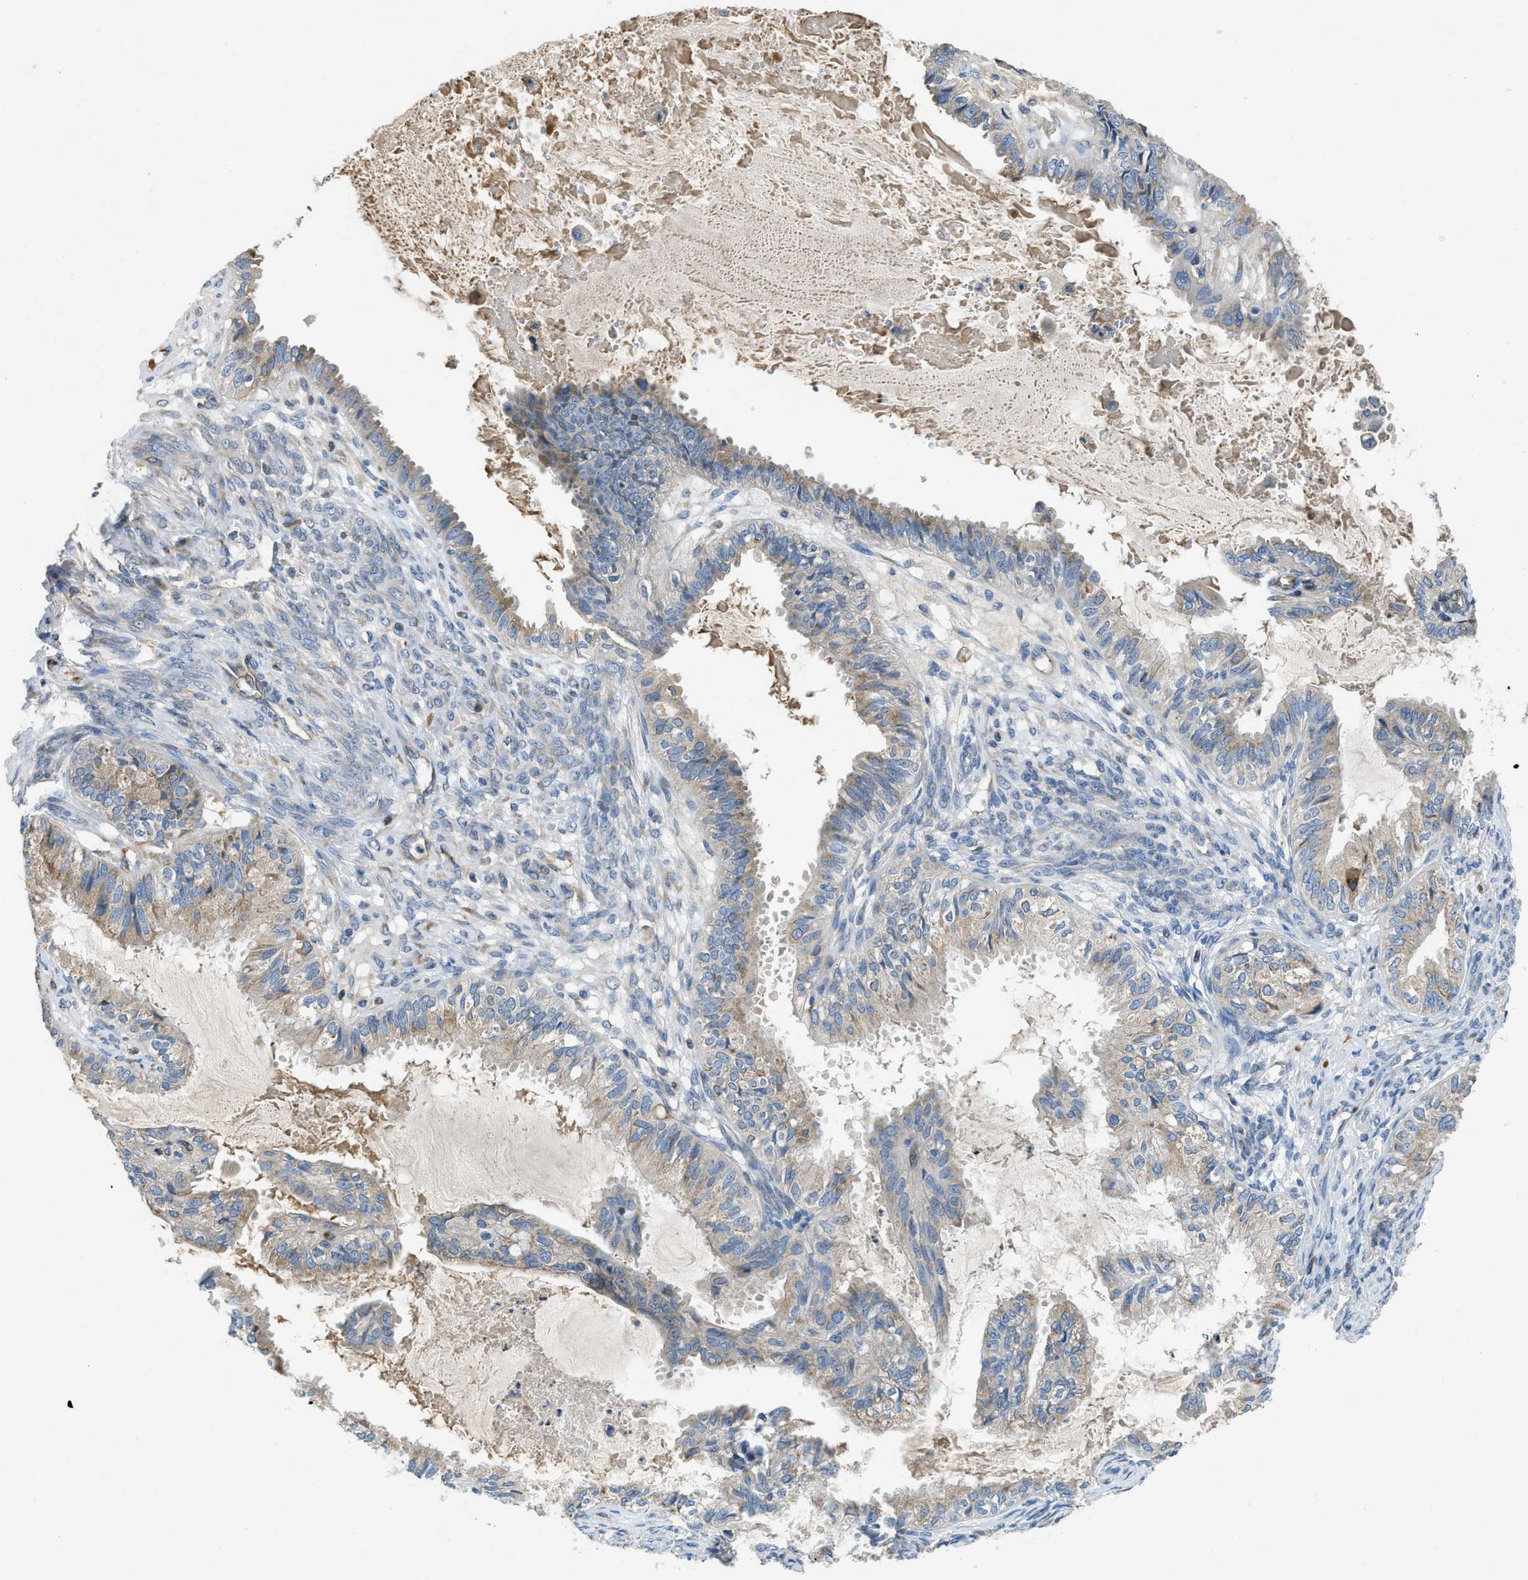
{"staining": {"intensity": "weak", "quantity": "25%-75%", "location": "cytoplasmic/membranous"}, "tissue": "cervical cancer", "cell_type": "Tumor cells", "image_type": "cancer", "snomed": [{"axis": "morphology", "description": "Normal tissue, NOS"}, {"axis": "morphology", "description": "Adenocarcinoma, NOS"}, {"axis": "topography", "description": "Cervix"}, {"axis": "topography", "description": "Endometrium"}], "caption": "There is low levels of weak cytoplasmic/membranous expression in tumor cells of cervical adenocarcinoma, as demonstrated by immunohistochemical staining (brown color).", "gene": "GGCX", "patient": {"sex": "female", "age": 86}}